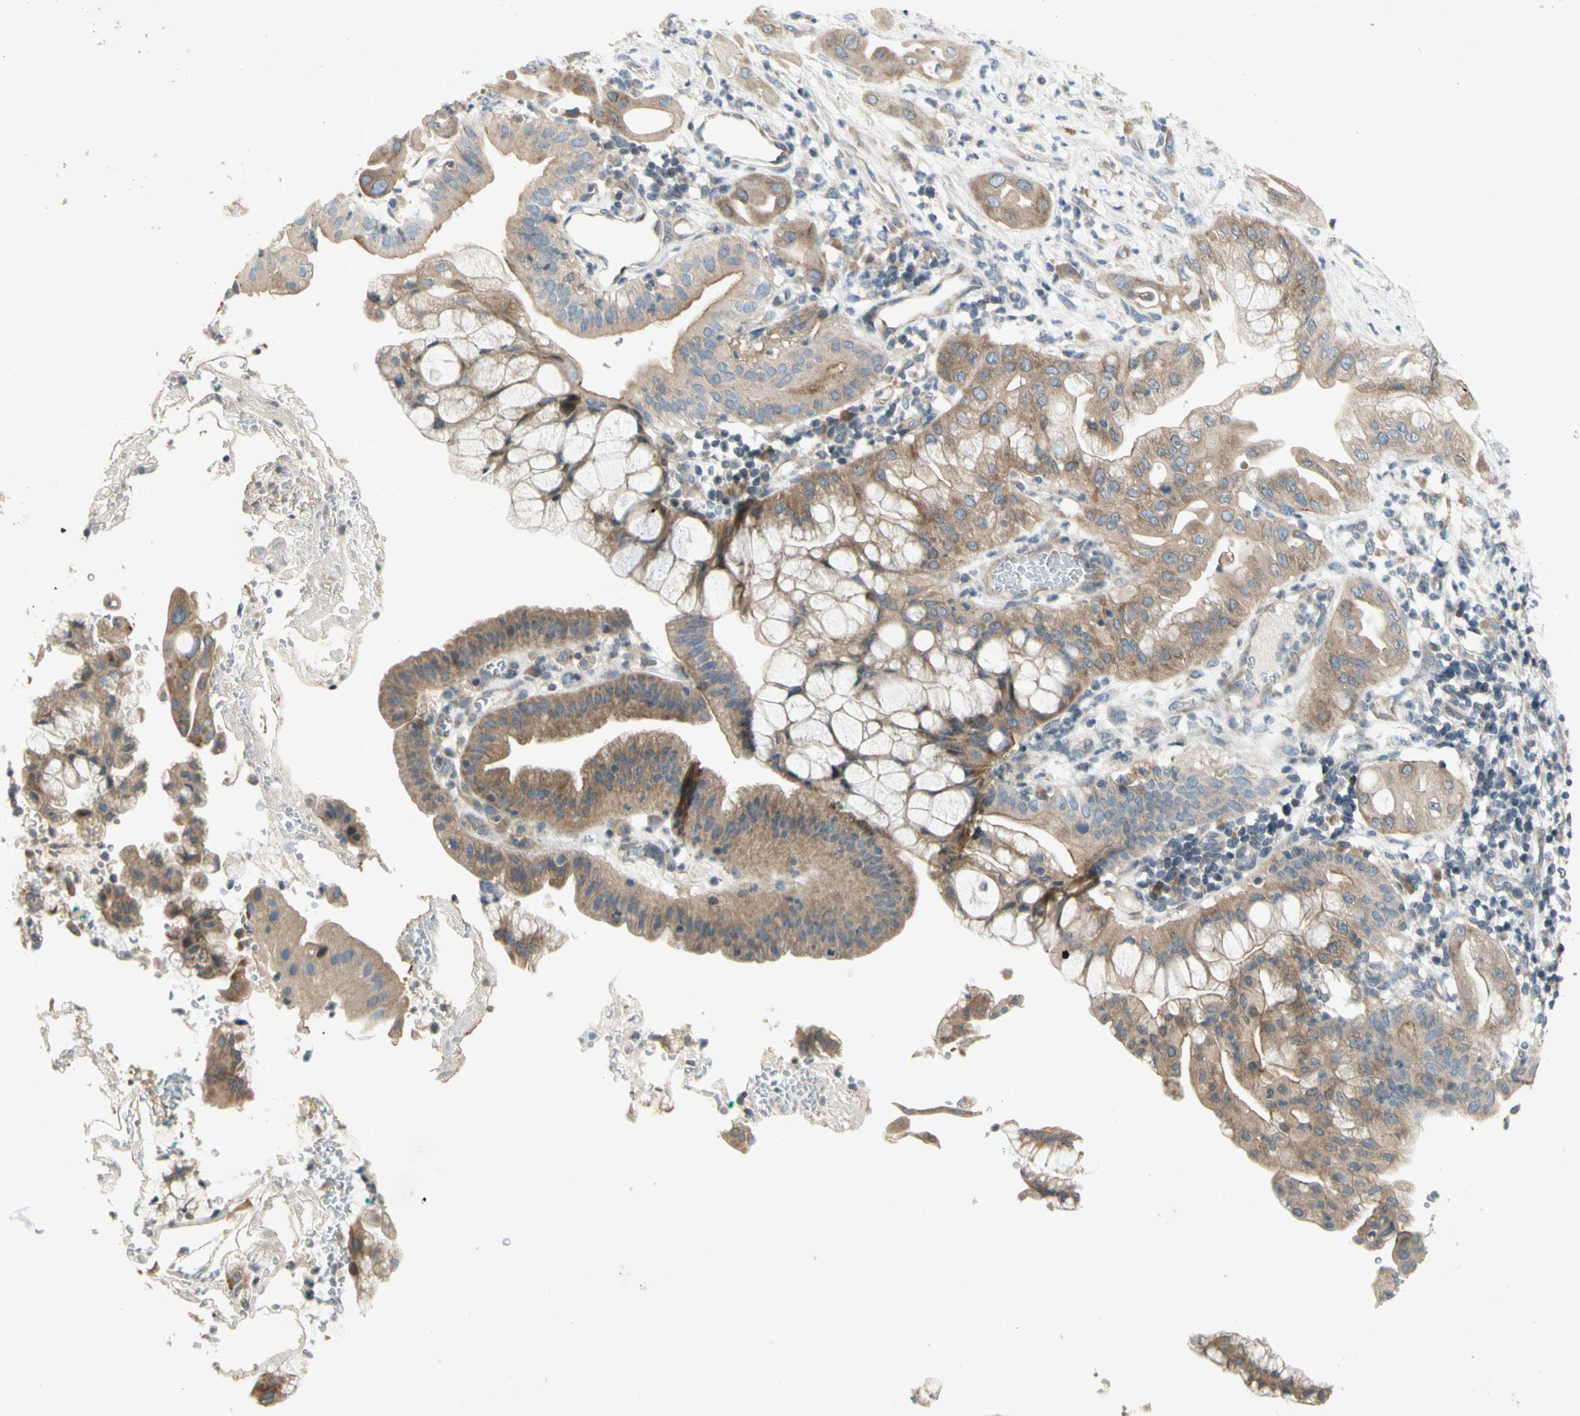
{"staining": {"intensity": "moderate", "quantity": ">75%", "location": "cytoplasmic/membranous"}, "tissue": "pancreatic cancer", "cell_type": "Tumor cells", "image_type": "cancer", "snomed": [{"axis": "morphology", "description": "Adenocarcinoma, NOS"}, {"axis": "morphology", "description": "Adenocarcinoma, metastatic, NOS"}, {"axis": "topography", "description": "Lymph node"}, {"axis": "topography", "description": "Pancreas"}, {"axis": "topography", "description": "Duodenum"}], "caption": "Protein staining of adenocarcinoma (pancreatic) tissue shows moderate cytoplasmic/membranous staining in approximately >75% of tumor cells.", "gene": "ETF1", "patient": {"sex": "female", "age": 64}}